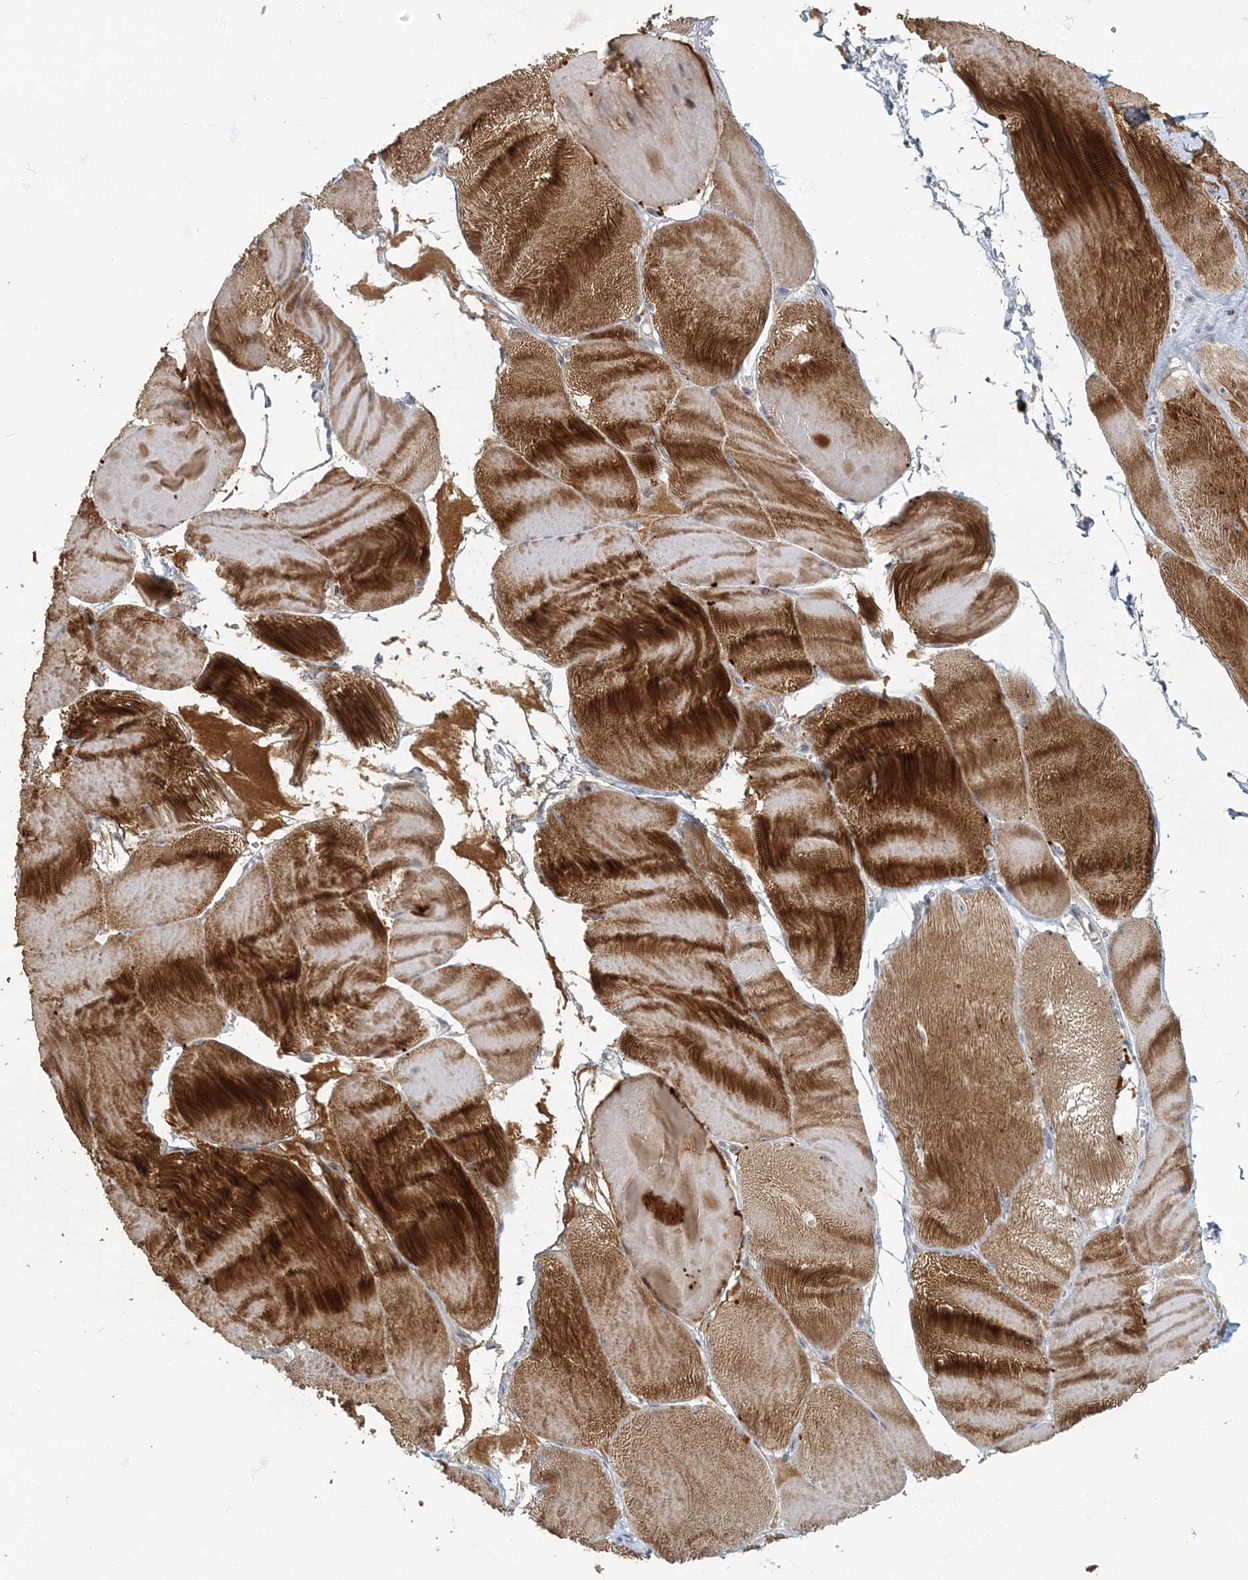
{"staining": {"intensity": "strong", "quantity": "25%-75%", "location": "cytoplasmic/membranous"}, "tissue": "skeletal muscle", "cell_type": "Myocytes", "image_type": "normal", "snomed": [{"axis": "morphology", "description": "Normal tissue, NOS"}, {"axis": "morphology", "description": "Basal cell carcinoma"}, {"axis": "topography", "description": "Skeletal muscle"}], "caption": "Benign skeletal muscle reveals strong cytoplasmic/membranous staining in about 25%-75% of myocytes.", "gene": "MYOT", "patient": {"sex": "female", "age": 64}}